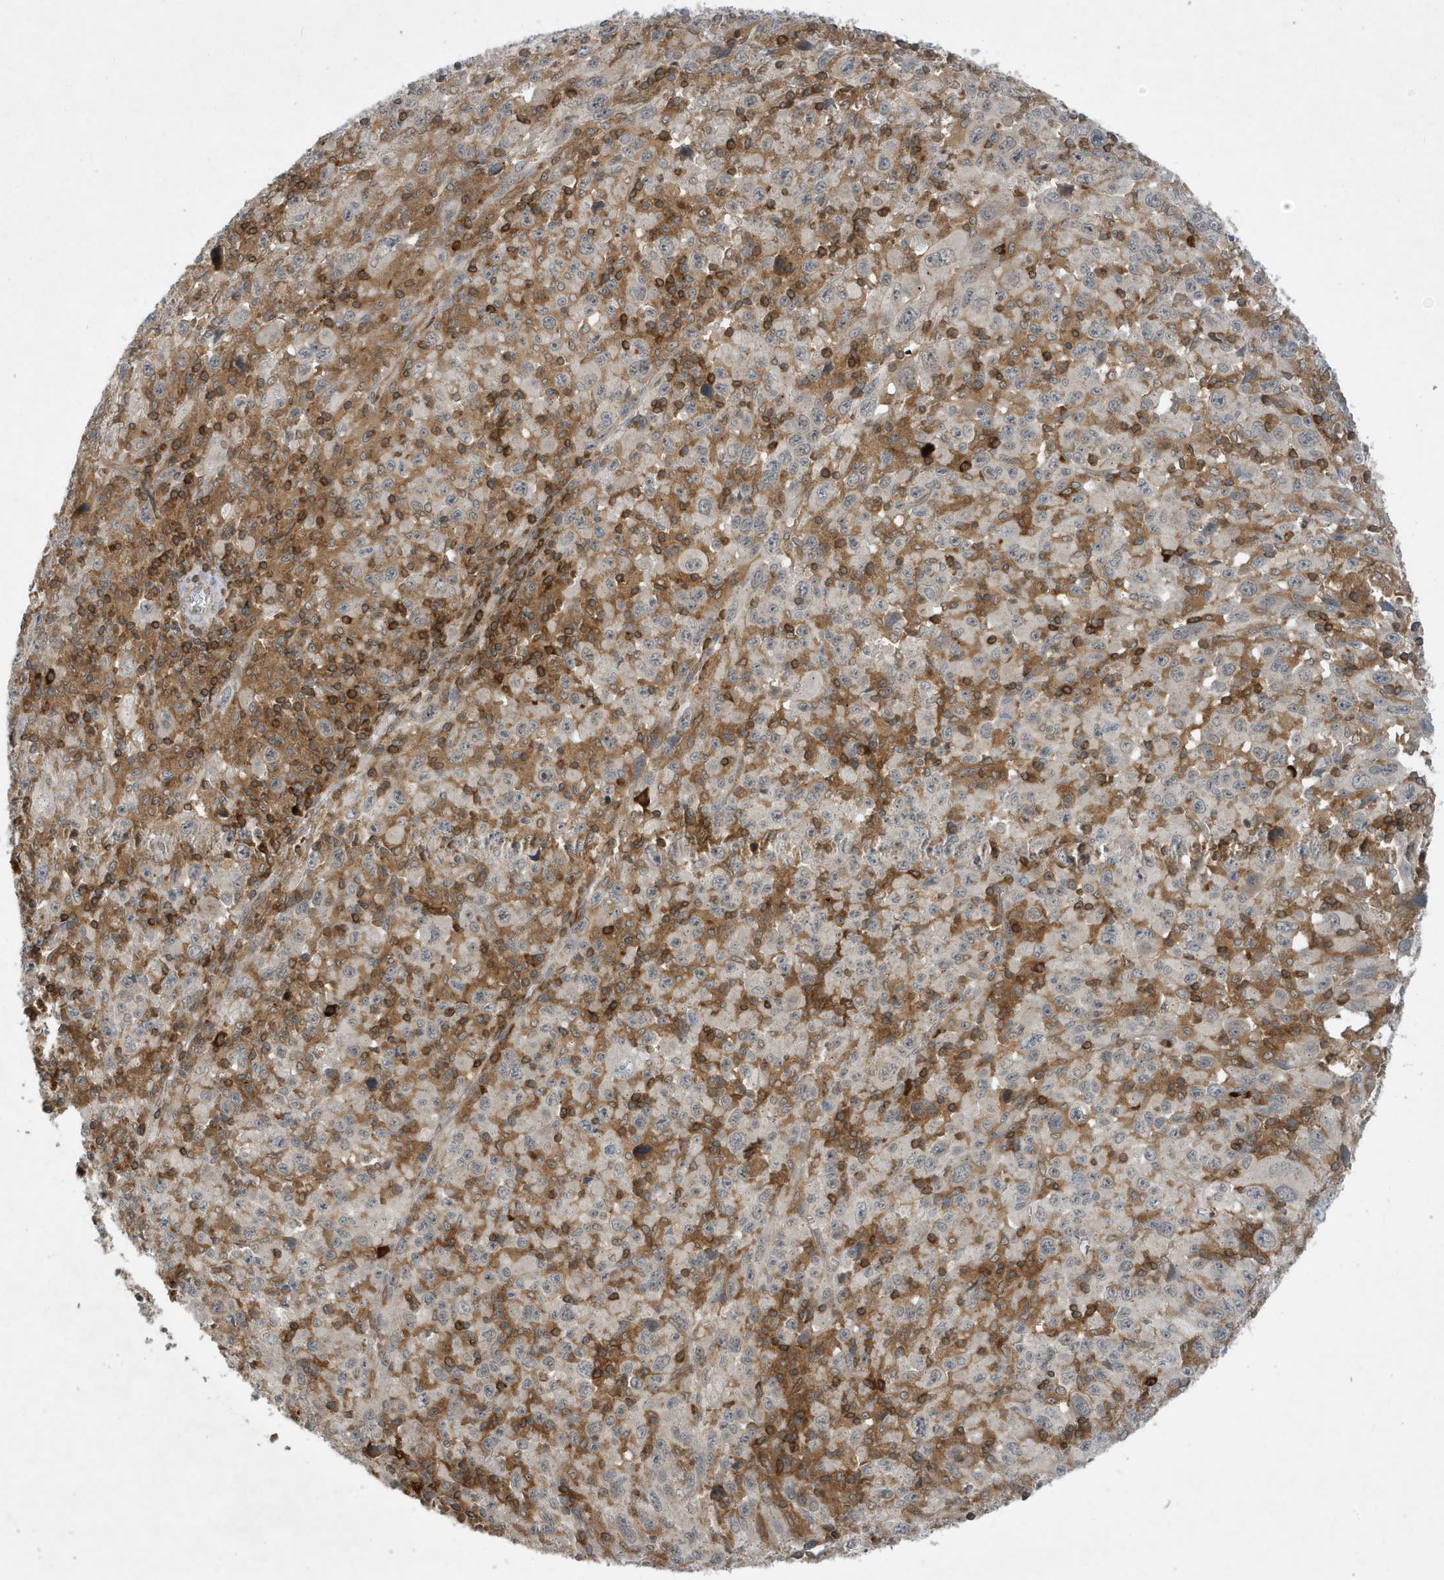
{"staining": {"intensity": "negative", "quantity": "none", "location": "none"}, "tissue": "melanoma", "cell_type": "Tumor cells", "image_type": "cancer", "snomed": [{"axis": "morphology", "description": "Malignant melanoma, Metastatic site"}, {"axis": "topography", "description": "Skin"}], "caption": "Melanoma stained for a protein using immunohistochemistry exhibits no staining tumor cells.", "gene": "NSUN3", "patient": {"sex": "female", "age": 56}}